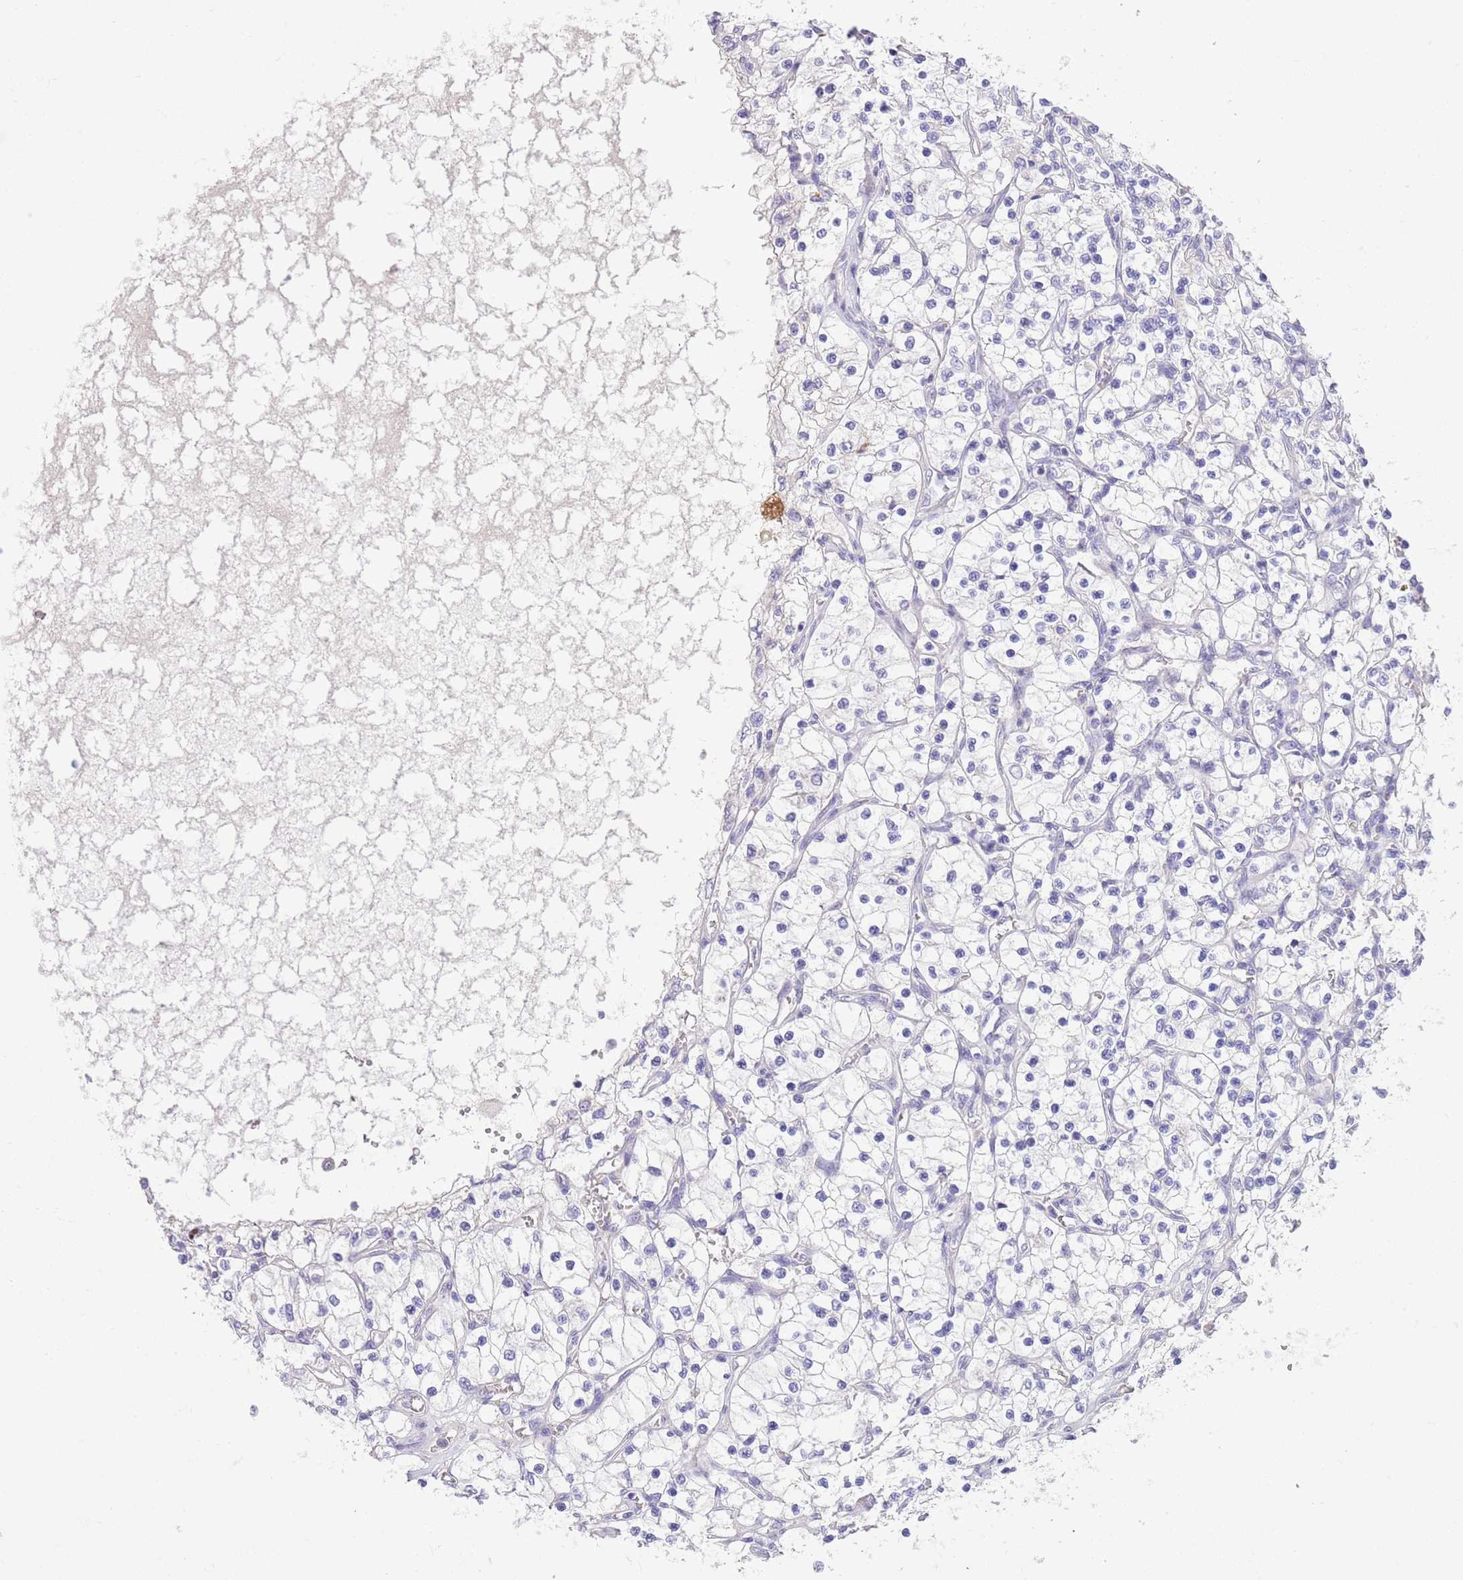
{"staining": {"intensity": "negative", "quantity": "none", "location": "none"}, "tissue": "renal cancer", "cell_type": "Tumor cells", "image_type": "cancer", "snomed": [{"axis": "morphology", "description": "Adenocarcinoma, NOS"}, {"axis": "topography", "description": "Kidney"}], "caption": "This is an immunohistochemistry histopathology image of human adenocarcinoma (renal). There is no expression in tumor cells.", "gene": "SFTPA1", "patient": {"sex": "female", "age": 69}}